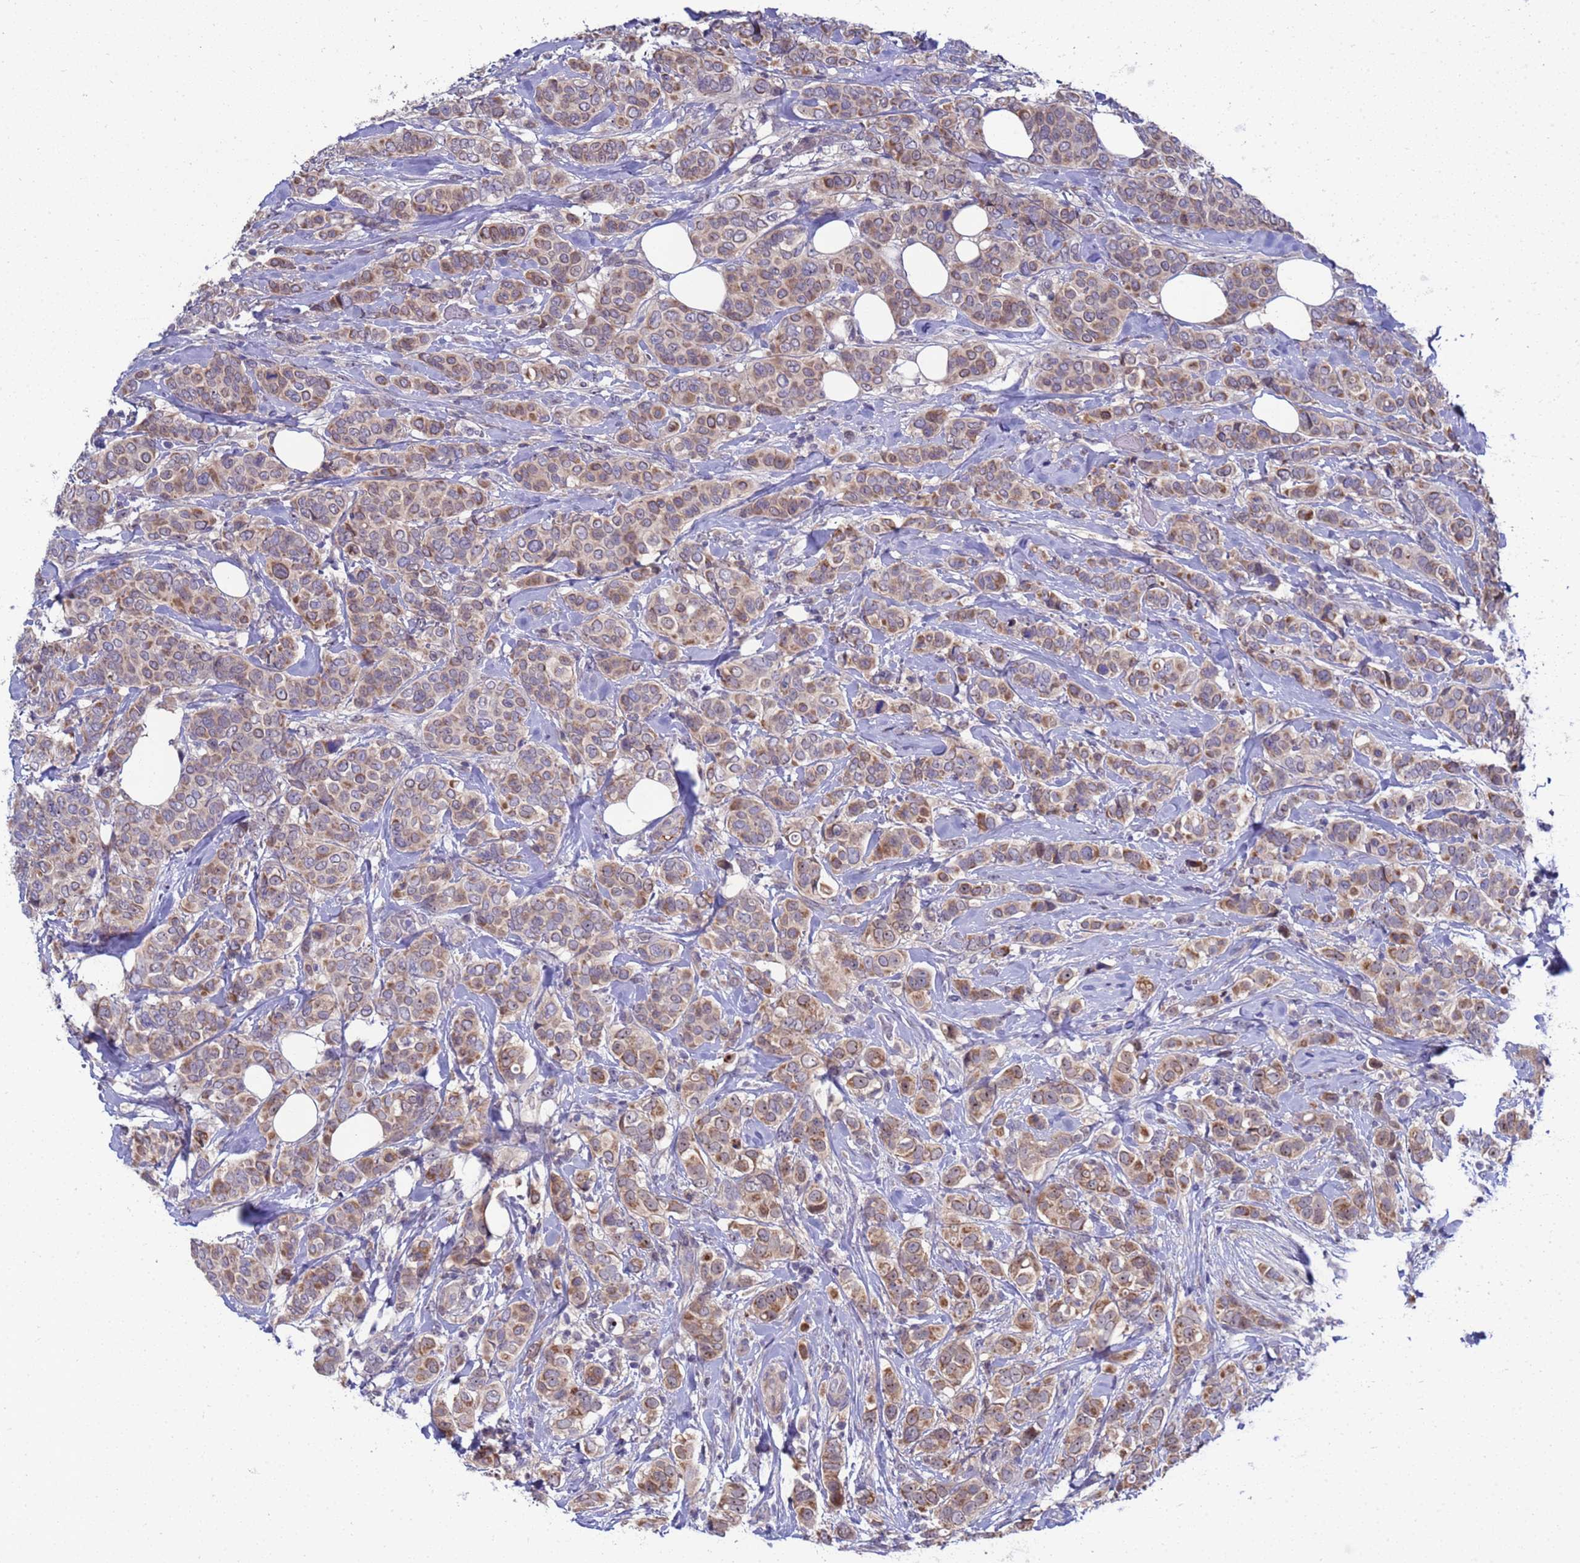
{"staining": {"intensity": "weak", "quantity": ">75%", "location": "cytoplasmic/membranous"}, "tissue": "breast cancer", "cell_type": "Tumor cells", "image_type": "cancer", "snomed": [{"axis": "morphology", "description": "Lobular carcinoma"}, {"axis": "topography", "description": "Breast"}], "caption": "Tumor cells show weak cytoplasmic/membranous expression in approximately >75% of cells in breast cancer (lobular carcinoma).", "gene": "ENOSF1", "patient": {"sex": "female", "age": 51}}